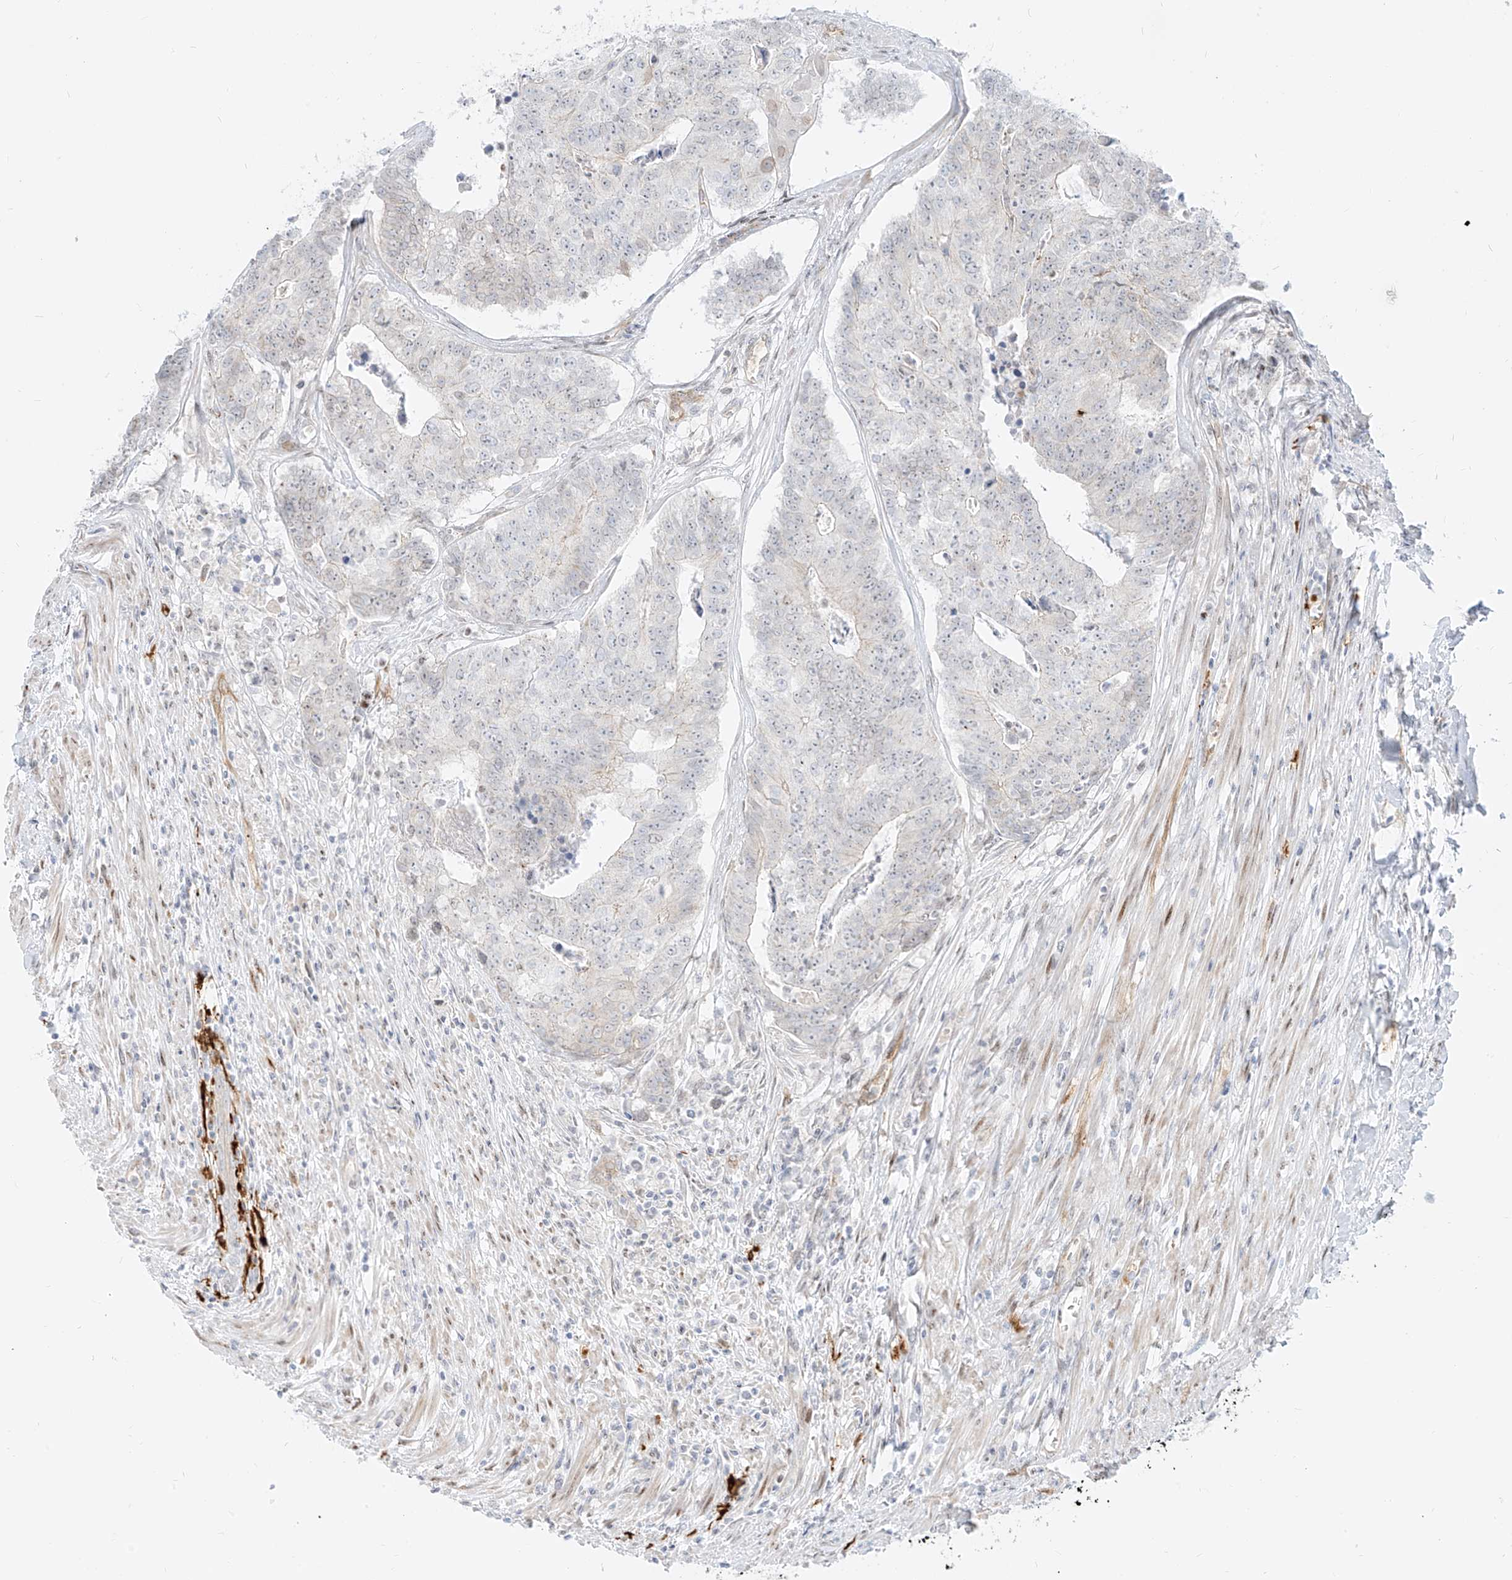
{"staining": {"intensity": "negative", "quantity": "none", "location": "none"}, "tissue": "colorectal cancer", "cell_type": "Tumor cells", "image_type": "cancer", "snomed": [{"axis": "morphology", "description": "Adenocarcinoma, NOS"}, {"axis": "topography", "description": "Colon"}], "caption": "The immunohistochemistry (IHC) histopathology image has no significant staining in tumor cells of adenocarcinoma (colorectal) tissue.", "gene": "NHSL1", "patient": {"sex": "female", "age": 67}}